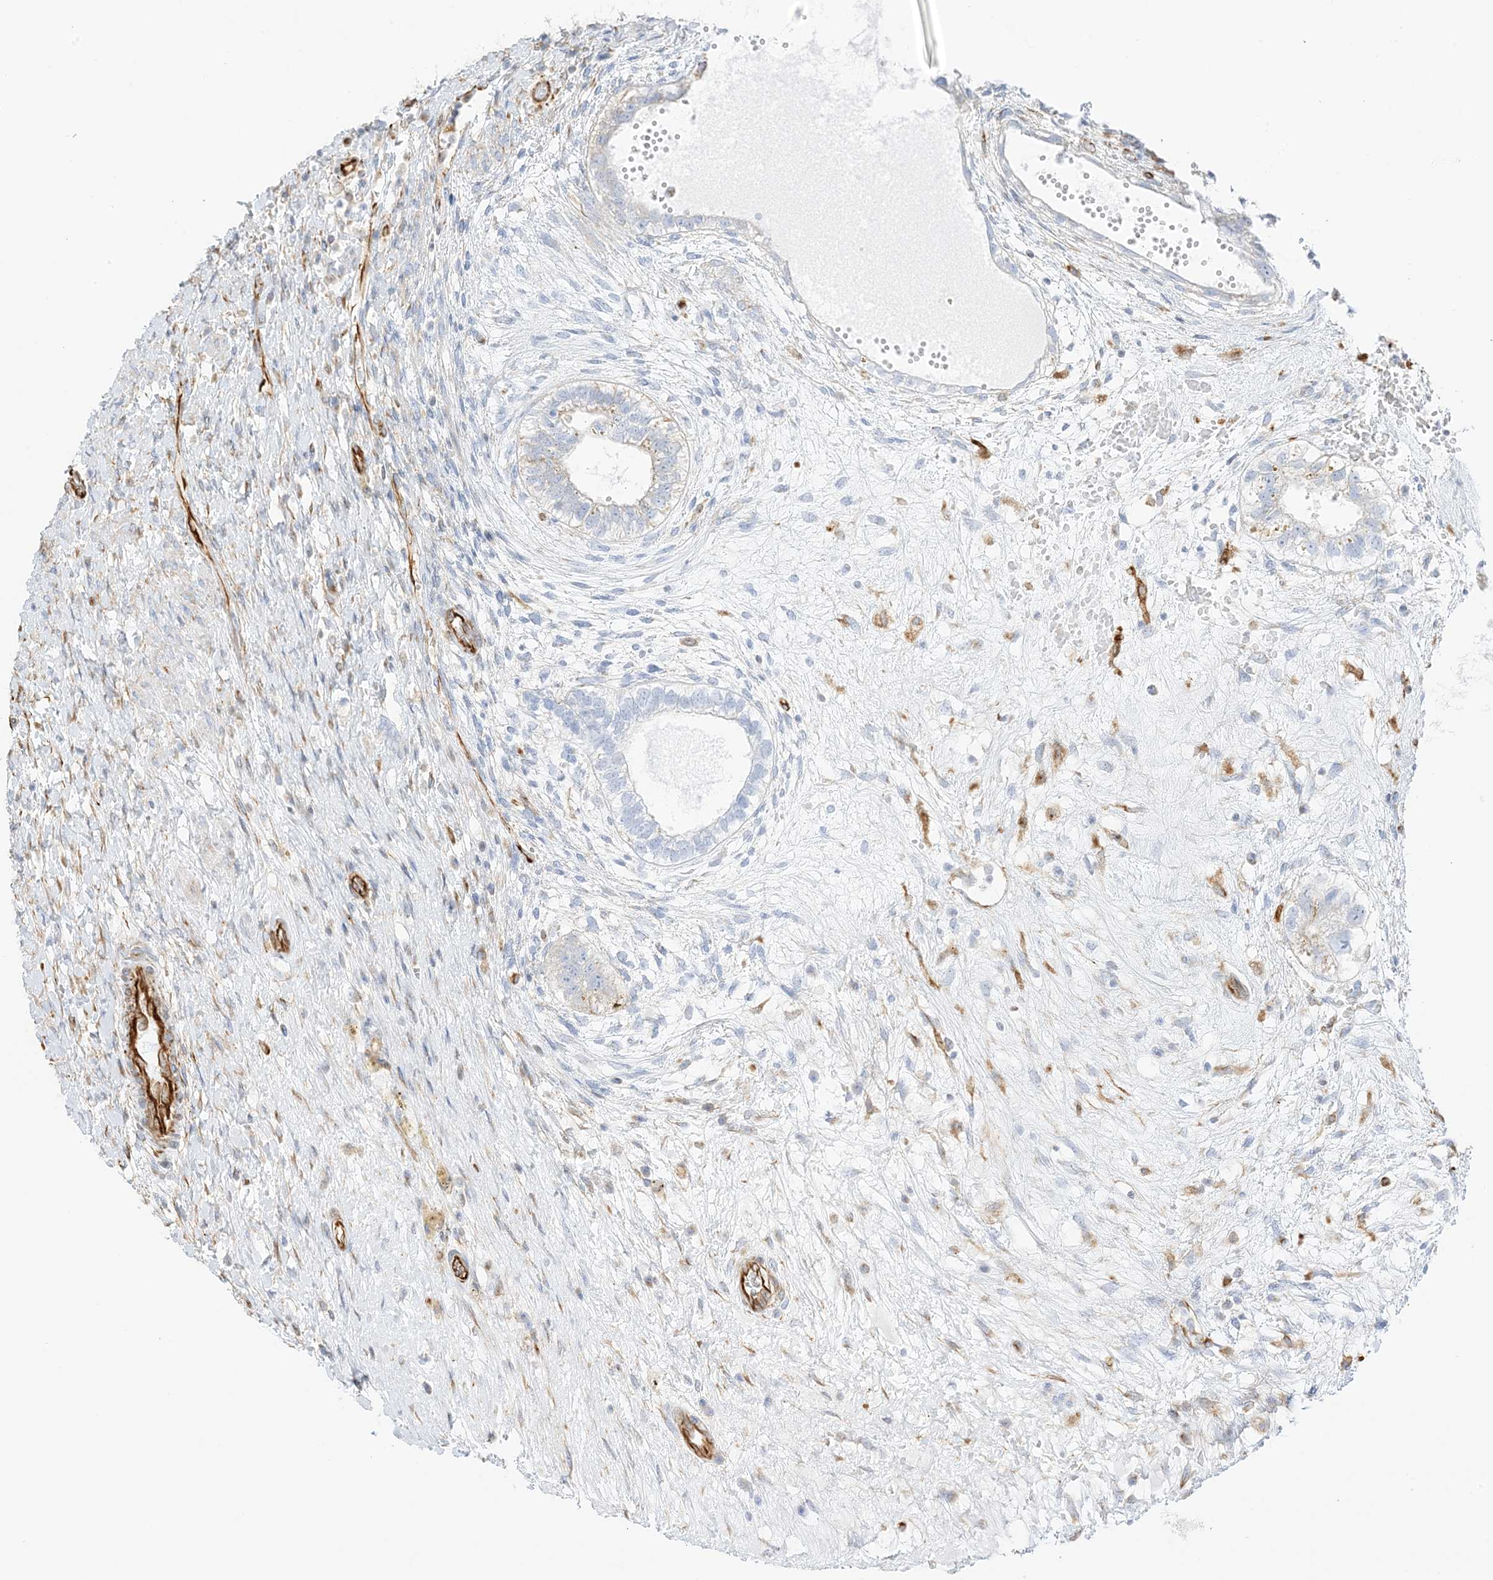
{"staining": {"intensity": "negative", "quantity": "none", "location": "none"}, "tissue": "testis cancer", "cell_type": "Tumor cells", "image_type": "cancer", "snomed": [{"axis": "morphology", "description": "Carcinoma, Embryonal, NOS"}, {"axis": "topography", "description": "Testis"}], "caption": "Immunohistochemistry (IHC) image of neoplastic tissue: testis cancer (embryonal carcinoma) stained with DAB demonstrates no significant protein positivity in tumor cells.", "gene": "PID1", "patient": {"sex": "male", "age": 26}}